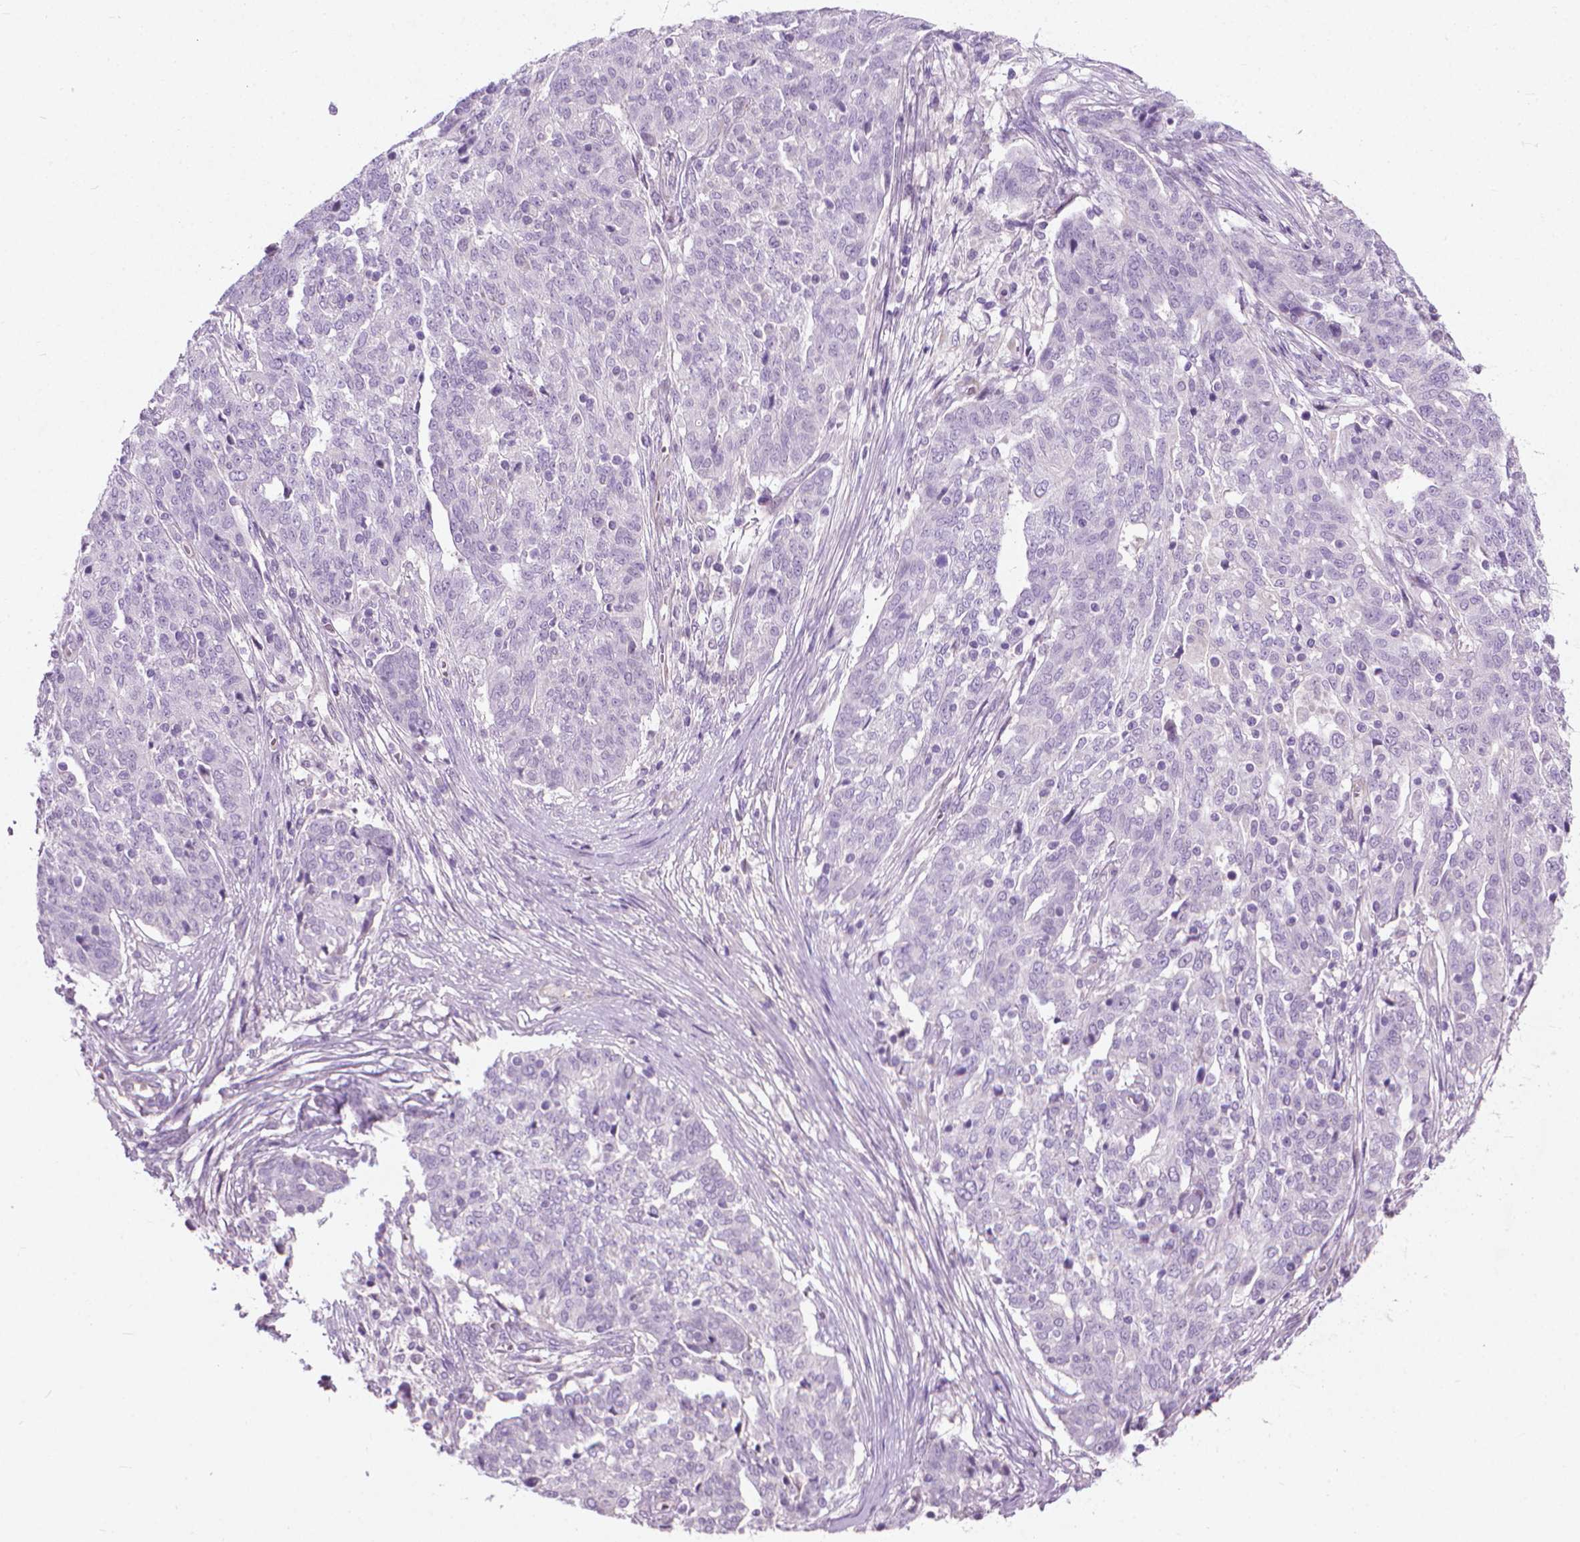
{"staining": {"intensity": "negative", "quantity": "none", "location": "none"}, "tissue": "ovarian cancer", "cell_type": "Tumor cells", "image_type": "cancer", "snomed": [{"axis": "morphology", "description": "Cystadenocarcinoma, serous, NOS"}, {"axis": "topography", "description": "Ovary"}], "caption": "Immunohistochemistry (IHC) of human ovarian serous cystadenocarcinoma exhibits no positivity in tumor cells. Nuclei are stained in blue.", "gene": "KRT73", "patient": {"sex": "female", "age": 67}}